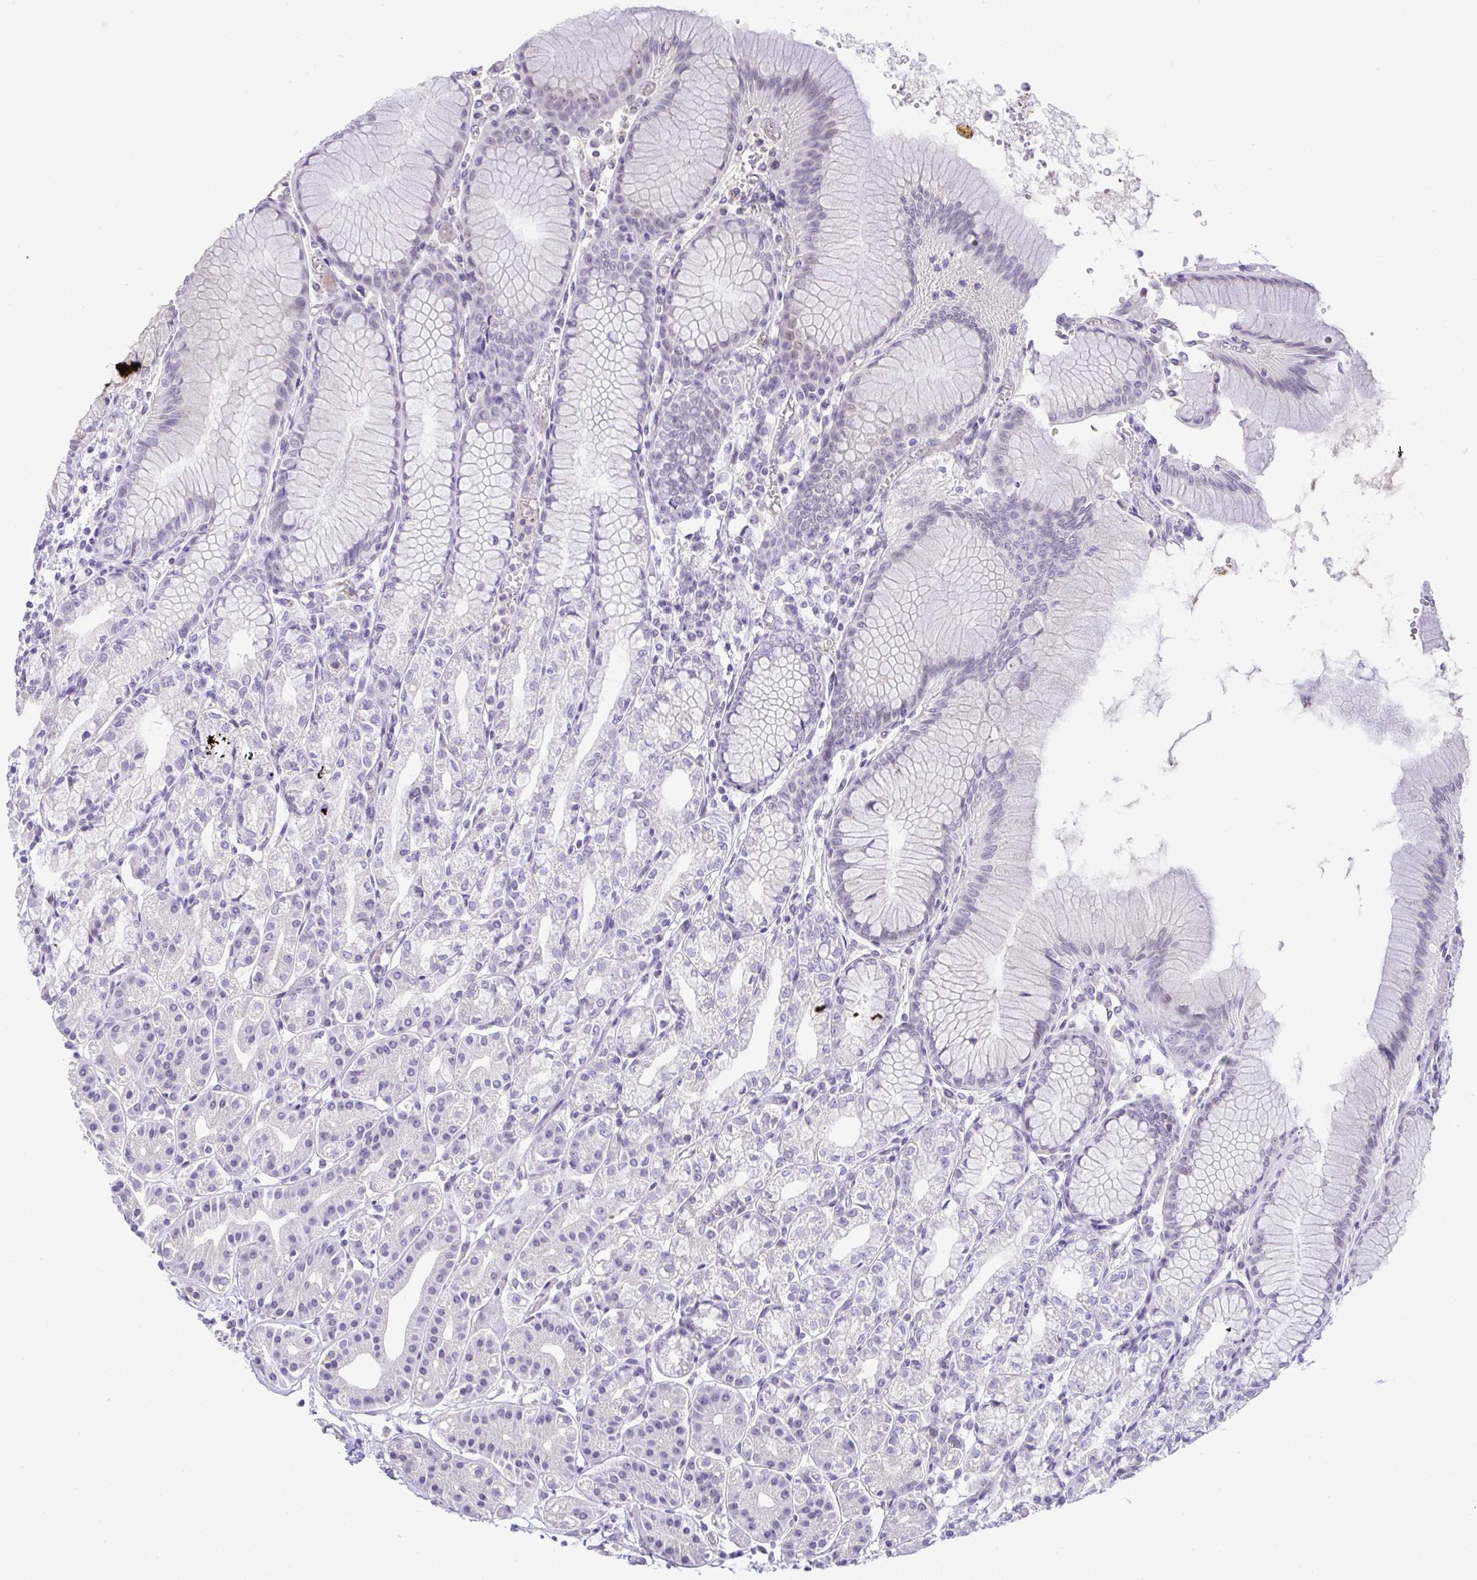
{"staining": {"intensity": "negative", "quantity": "none", "location": "none"}, "tissue": "stomach", "cell_type": "Glandular cells", "image_type": "normal", "snomed": [{"axis": "morphology", "description": "Normal tissue, NOS"}, {"axis": "topography", "description": "Stomach"}], "caption": "An image of human stomach is negative for staining in glandular cells. (DAB immunohistochemistry (IHC) visualized using brightfield microscopy, high magnification).", "gene": "FAM177A1", "patient": {"sex": "female", "age": 57}}